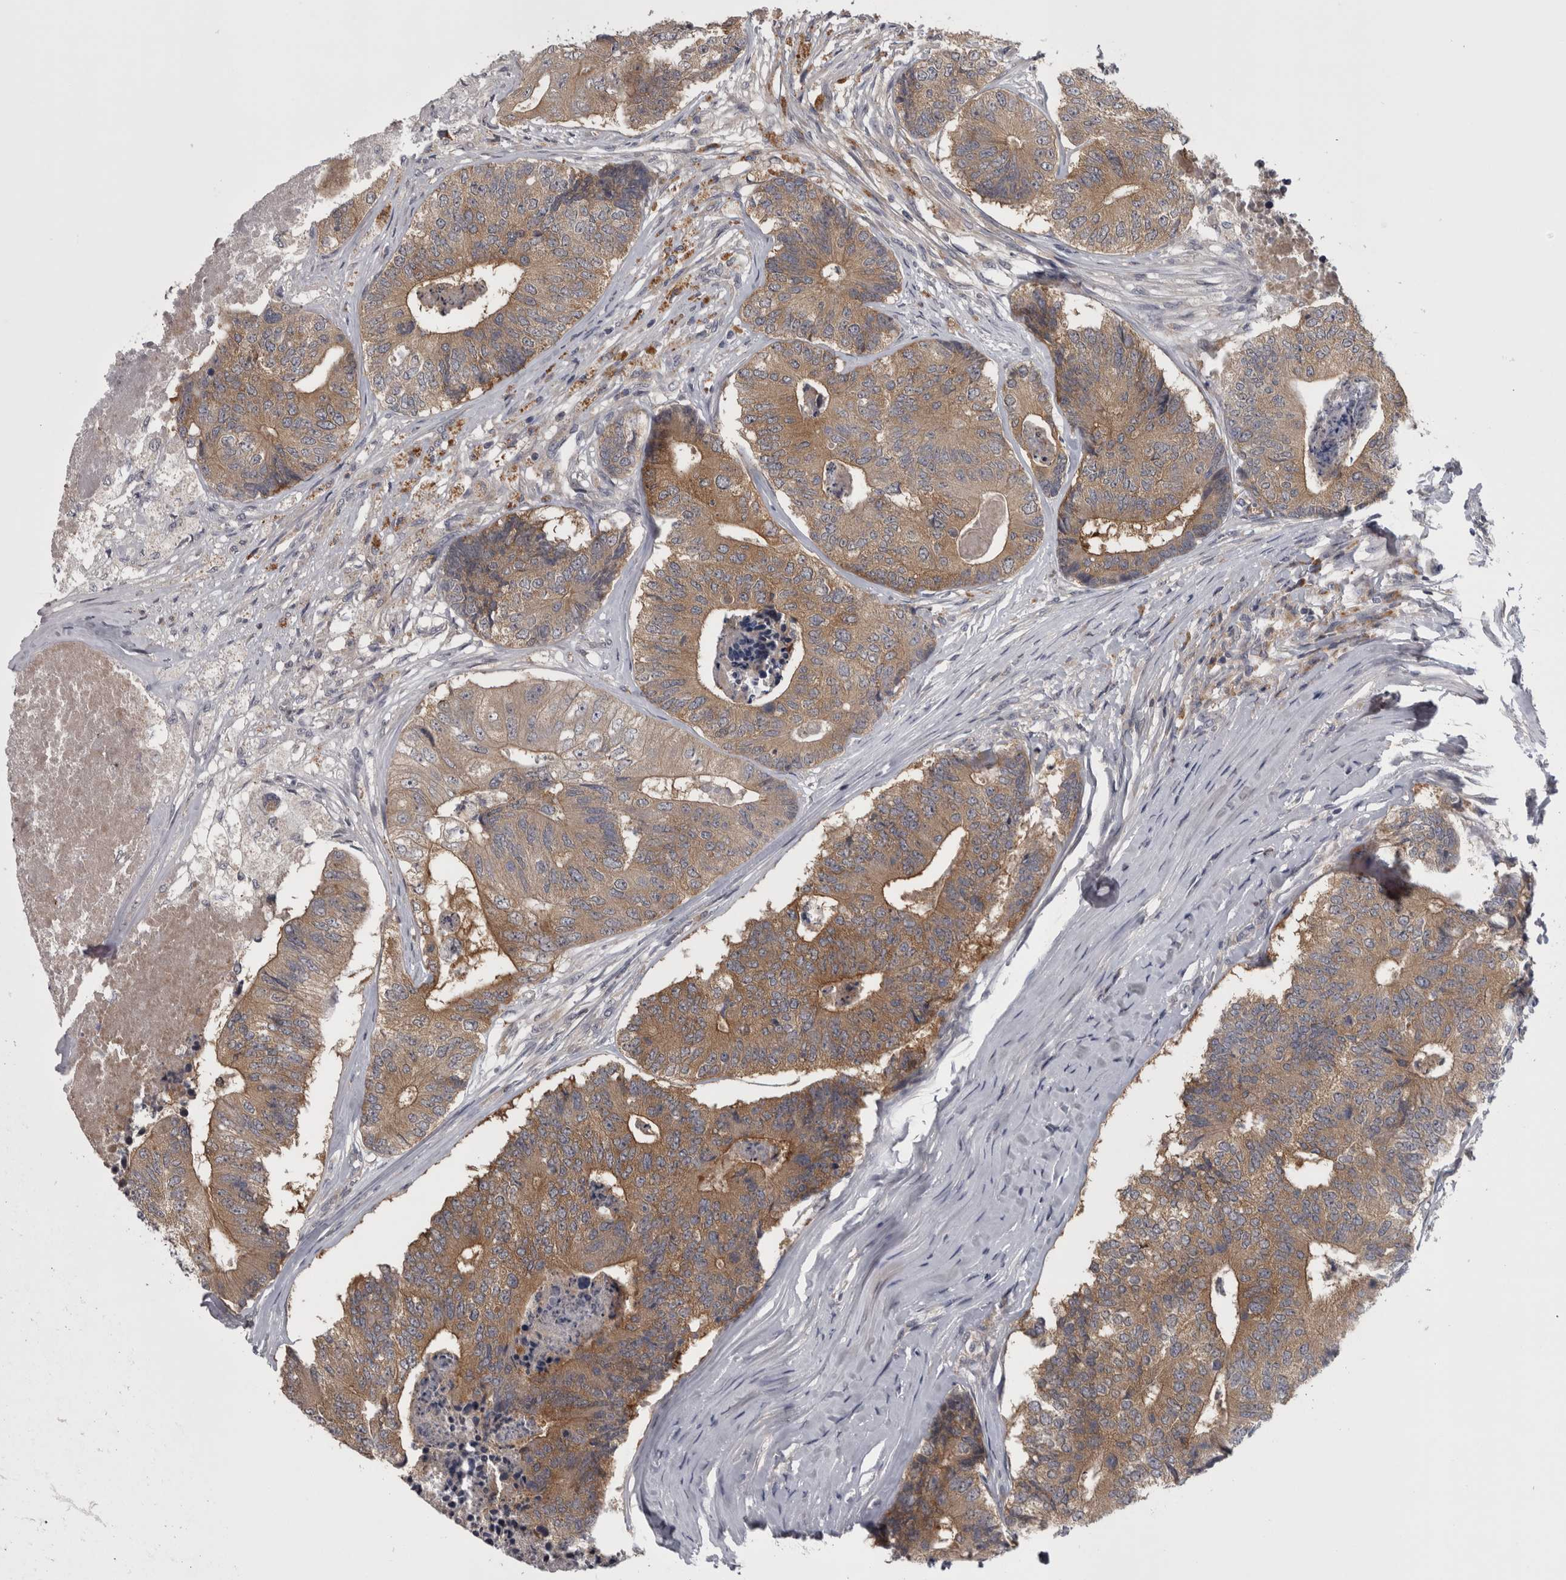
{"staining": {"intensity": "moderate", "quantity": ">75%", "location": "cytoplasmic/membranous"}, "tissue": "colorectal cancer", "cell_type": "Tumor cells", "image_type": "cancer", "snomed": [{"axis": "morphology", "description": "Adenocarcinoma, NOS"}, {"axis": "topography", "description": "Colon"}], "caption": "Immunohistochemical staining of colorectal cancer (adenocarcinoma) demonstrates medium levels of moderate cytoplasmic/membranous protein expression in about >75% of tumor cells.", "gene": "PRKCI", "patient": {"sex": "female", "age": 67}}